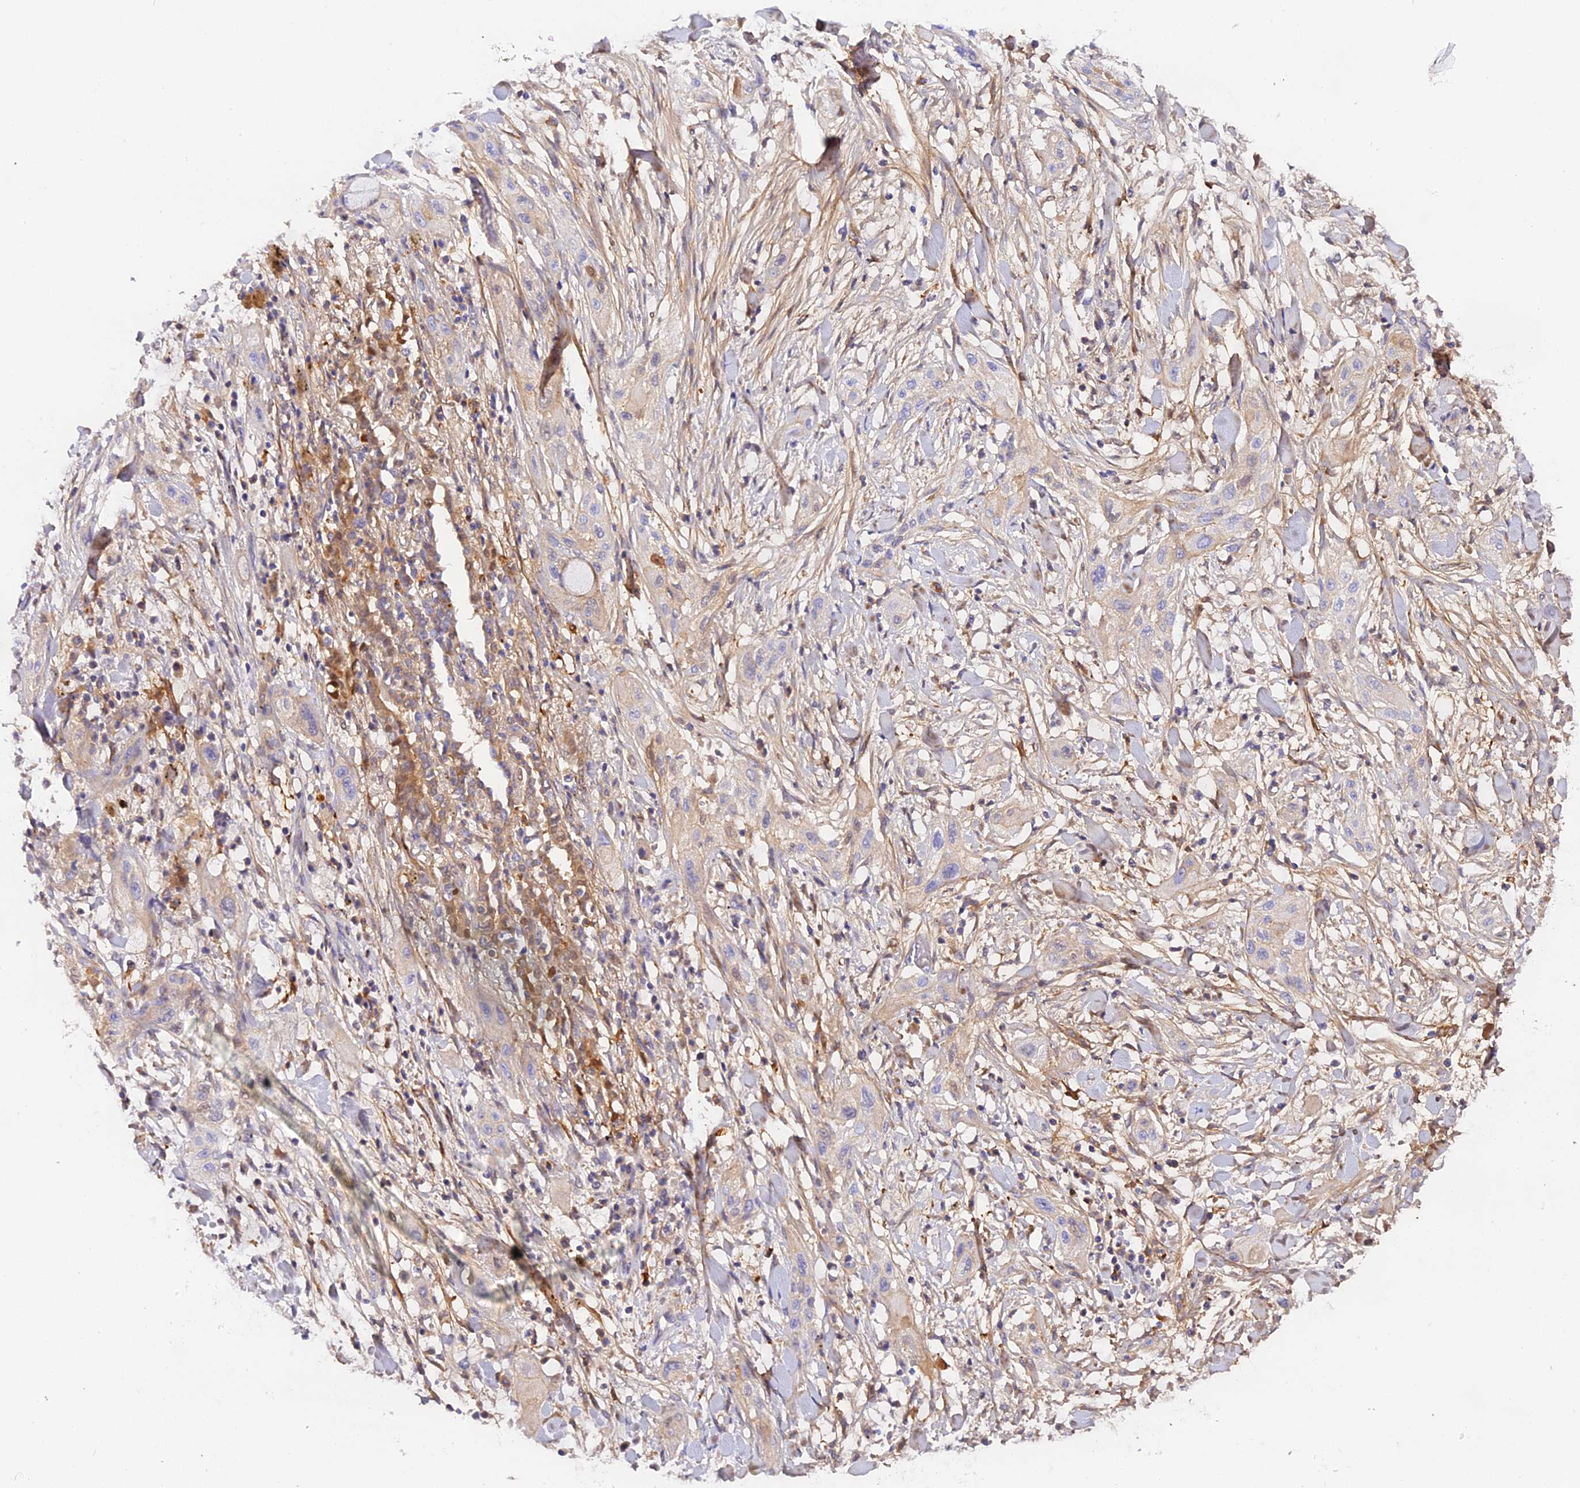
{"staining": {"intensity": "negative", "quantity": "none", "location": "none"}, "tissue": "lung cancer", "cell_type": "Tumor cells", "image_type": "cancer", "snomed": [{"axis": "morphology", "description": "Squamous cell carcinoma, NOS"}, {"axis": "topography", "description": "Lung"}], "caption": "Tumor cells are negative for protein expression in human lung cancer (squamous cell carcinoma).", "gene": "KATNB1", "patient": {"sex": "female", "age": 47}}